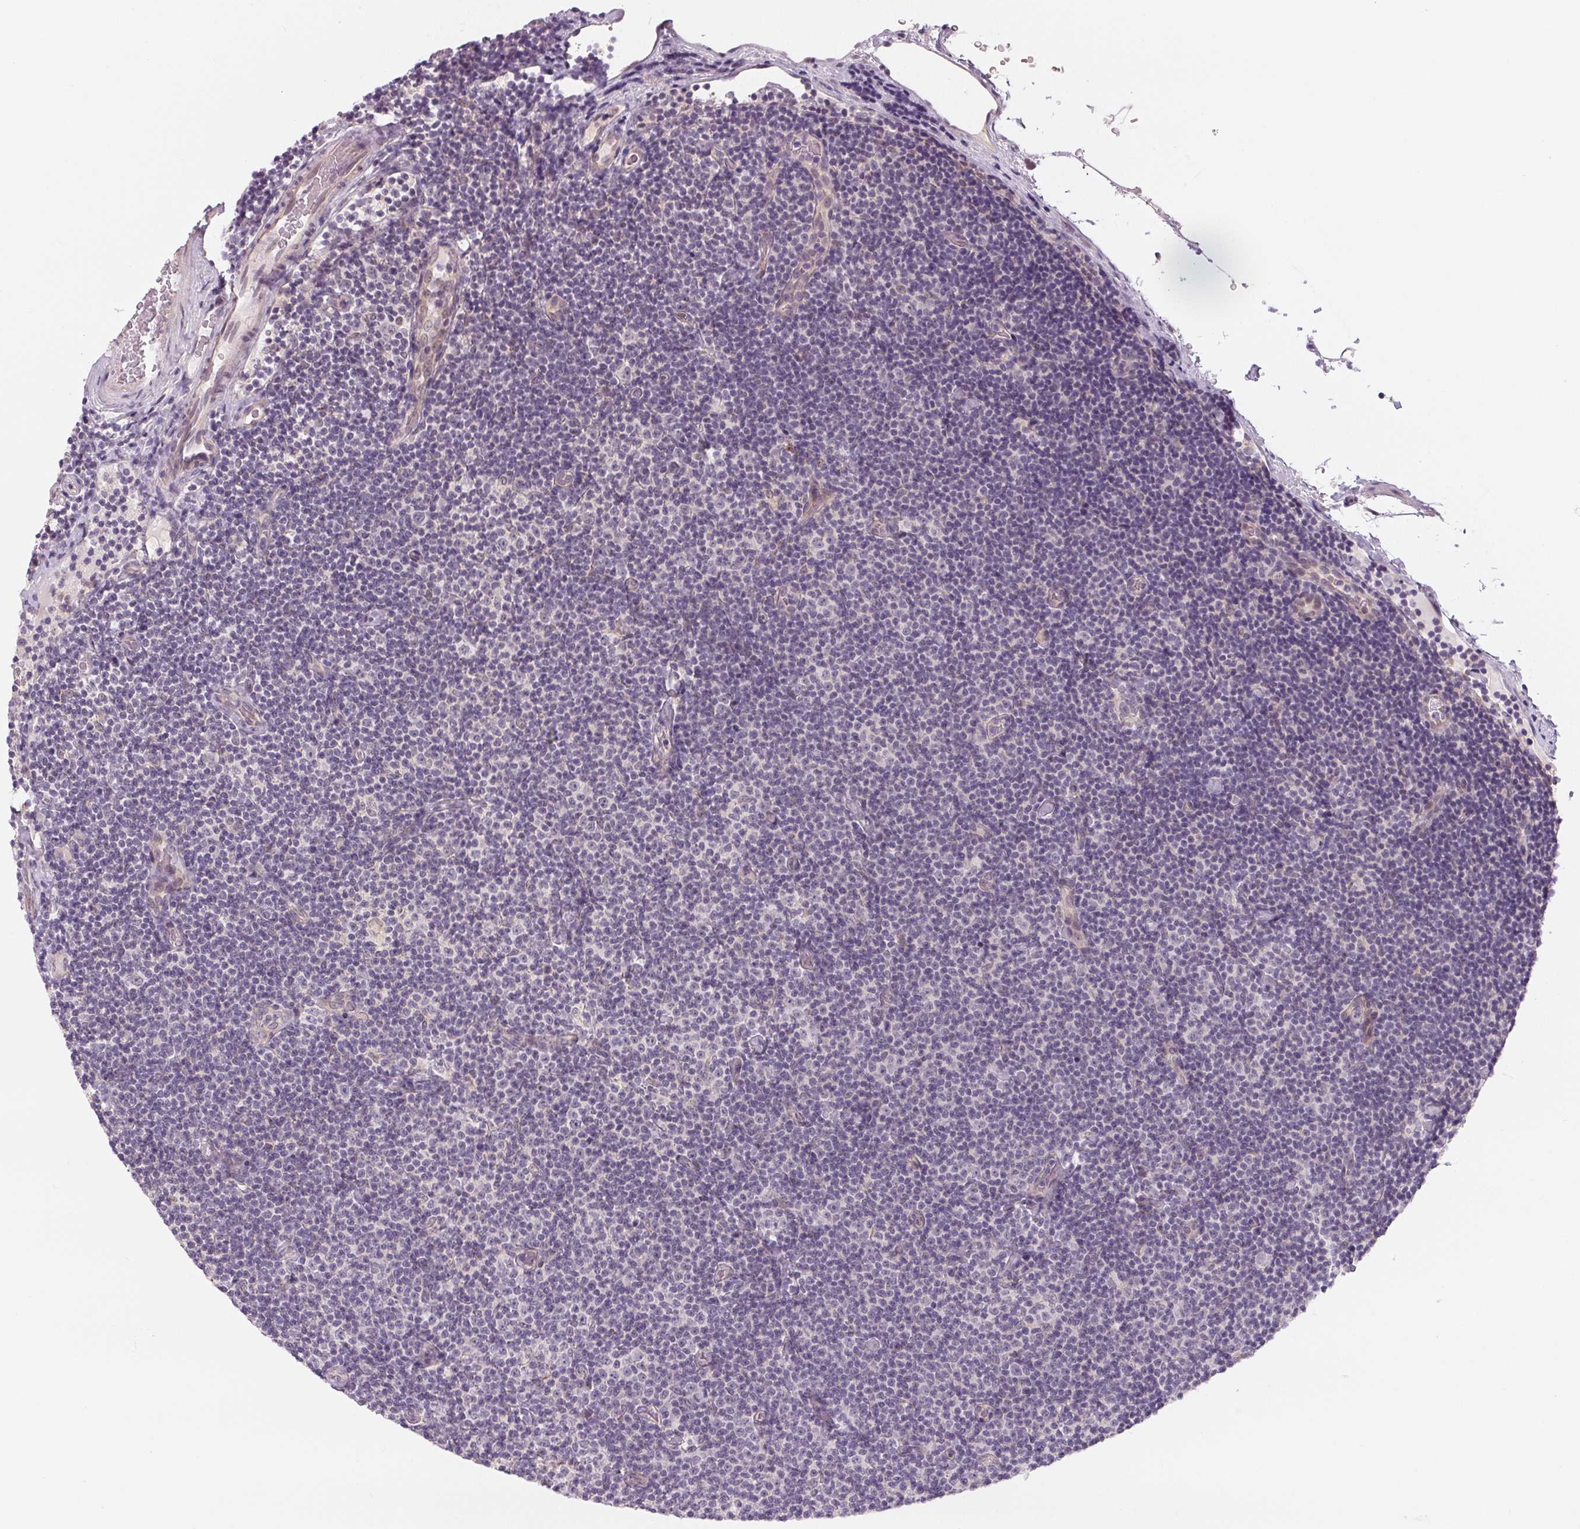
{"staining": {"intensity": "negative", "quantity": "none", "location": "none"}, "tissue": "lymphoma", "cell_type": "Tumor cells", "image_type": "cancer", "snomed": [{"axis": "morphology", "description": "Malignant lymphoma, non-Hodgkin's type, Low grade"}, {"axis": "topography", "description": "Lymph node"}], "caption": "Human lymphoma stained for a protein using immunohistochemistry shows no expression in tumor cells.", "gene": "CFC1", "patient": {"sex": "male", "age": 81}}